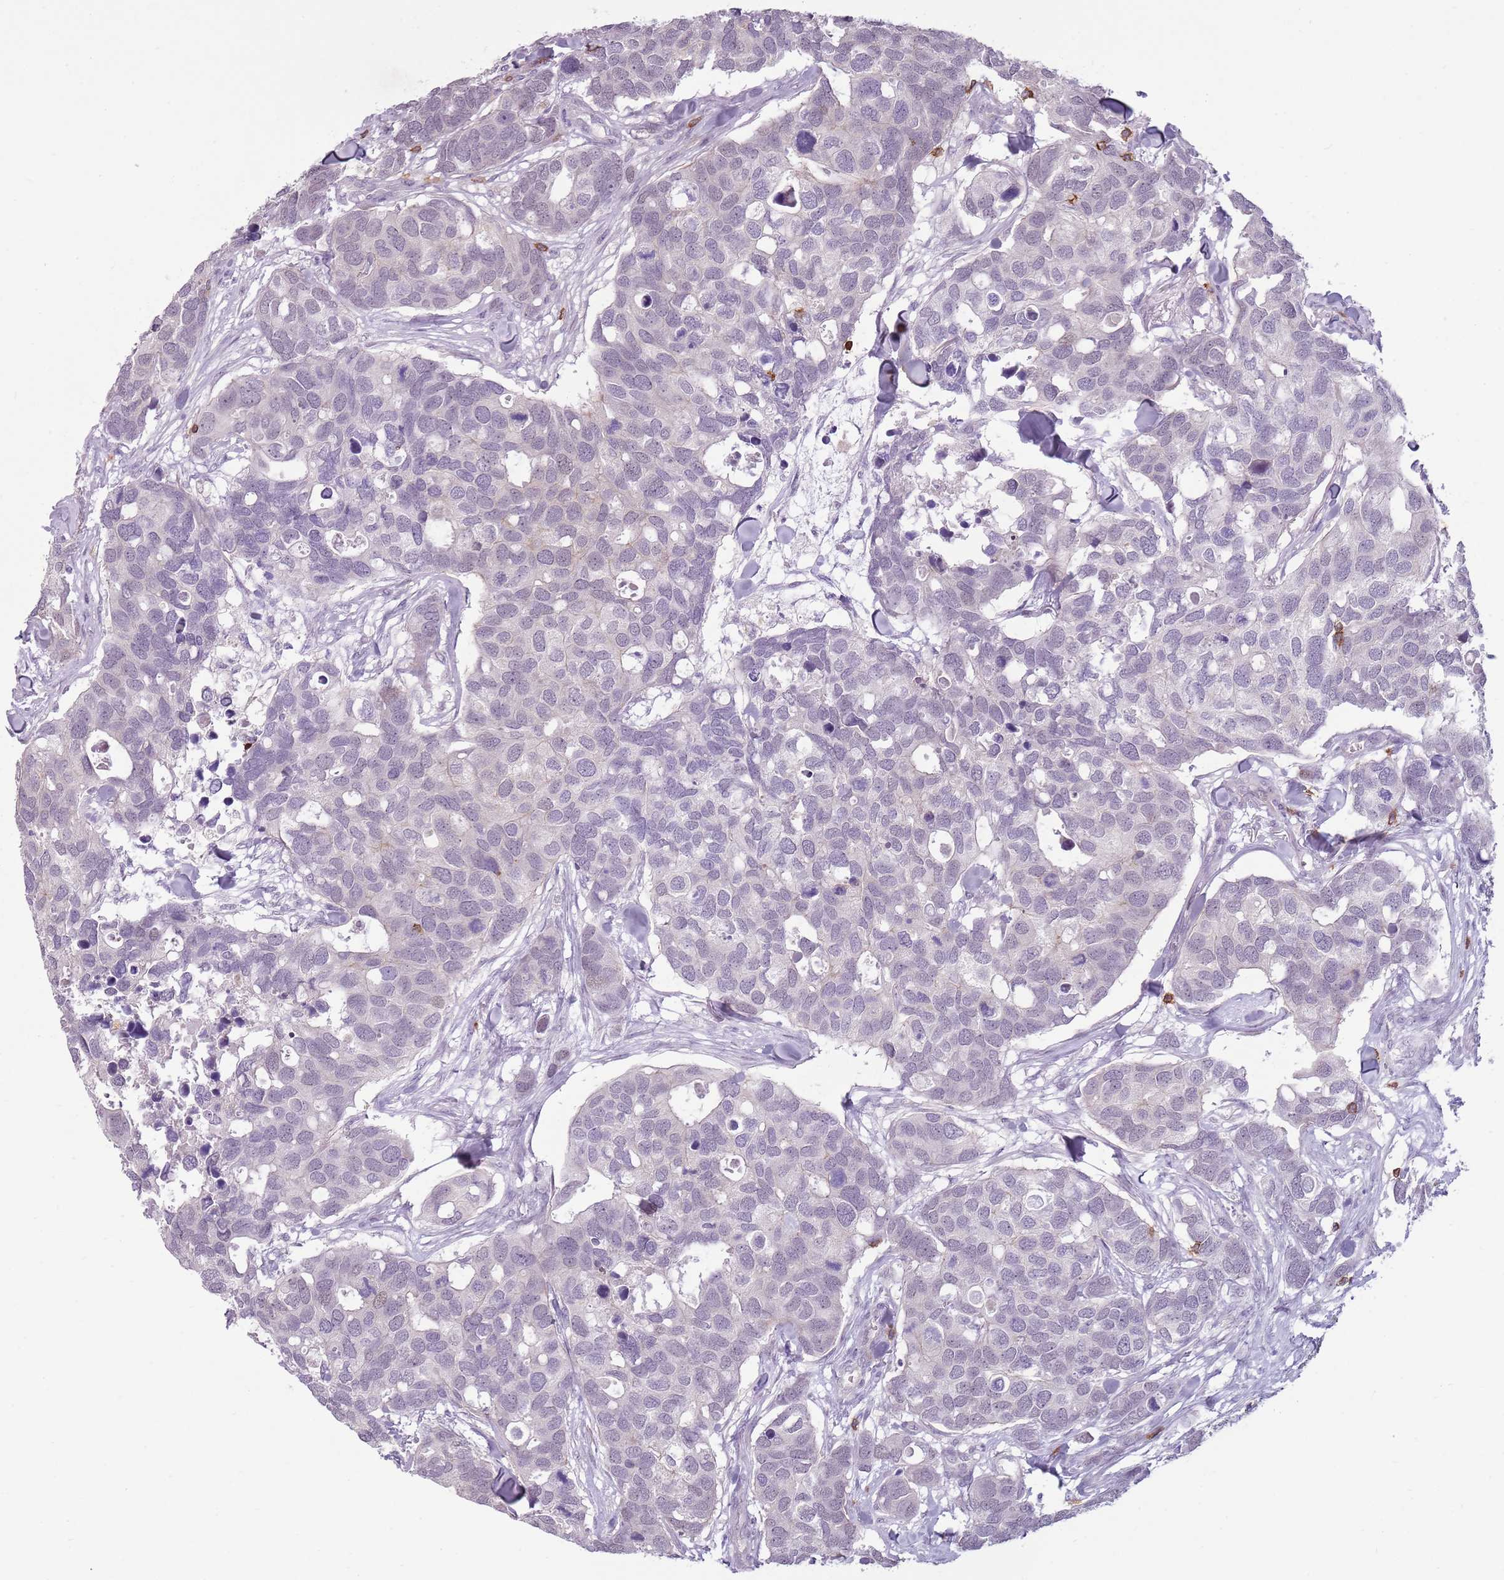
{"staining": {"intensity": "negative", "quantity": "none", "location": "none"}, "tissue": "breast cancer", "cell_type": "Tumor cells", "image_type": "cancer", "snomed": [{"axis": "morphology", "description": "Duct carcinoma"}, {"axis": "topography", "description": "Breast"}], "caption": "A high-resolution micrograph shows immunohistochemistry (IHC) staining of breast cancer, which displays no significant positivity in tumor cells.", "gene": "ZNF583", "patient": {"sex": "female", "age": 83}}